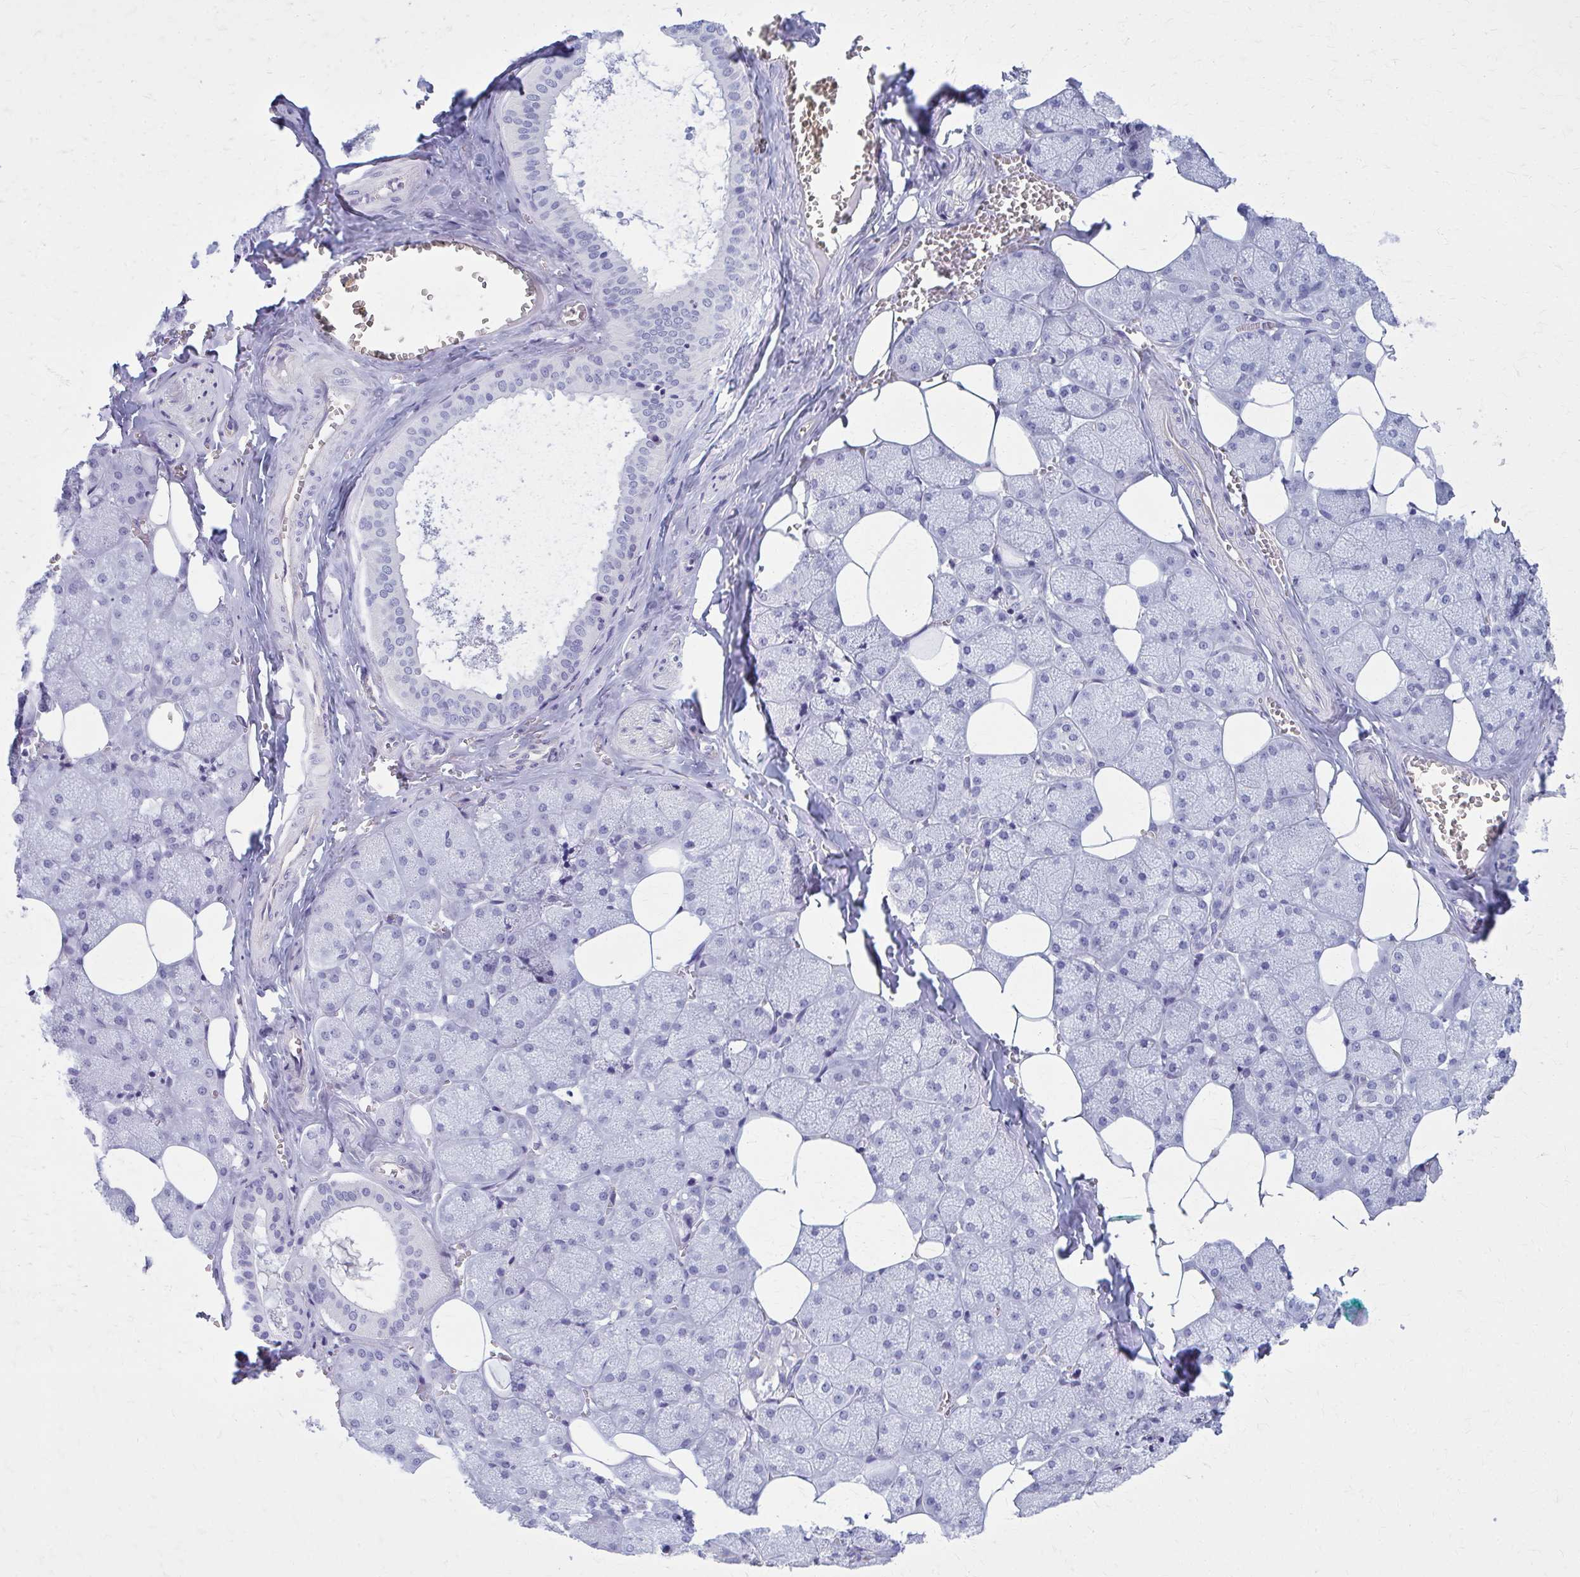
{"staining": {"intensity": "negative", "quantity": "none", "location": "none"}, "tissue": "salivary gland", "cell_type": "Glandular cells", "image_type": "normal", "snomed": [{"axis": "morphology", "description": "Normal tissue, NOS"}, {"axis": "topography", "description": "Salivary gland"}, {"axis": "topography", "description": "Peripheral nerve tissue"}], "caption": "A high-resolution image shows IHC staining of benign salivary gland, which demonstrates no significant staining in glandular cells.", "gene": "GFAP", "patient": {"sex": "male", "age": 38}}